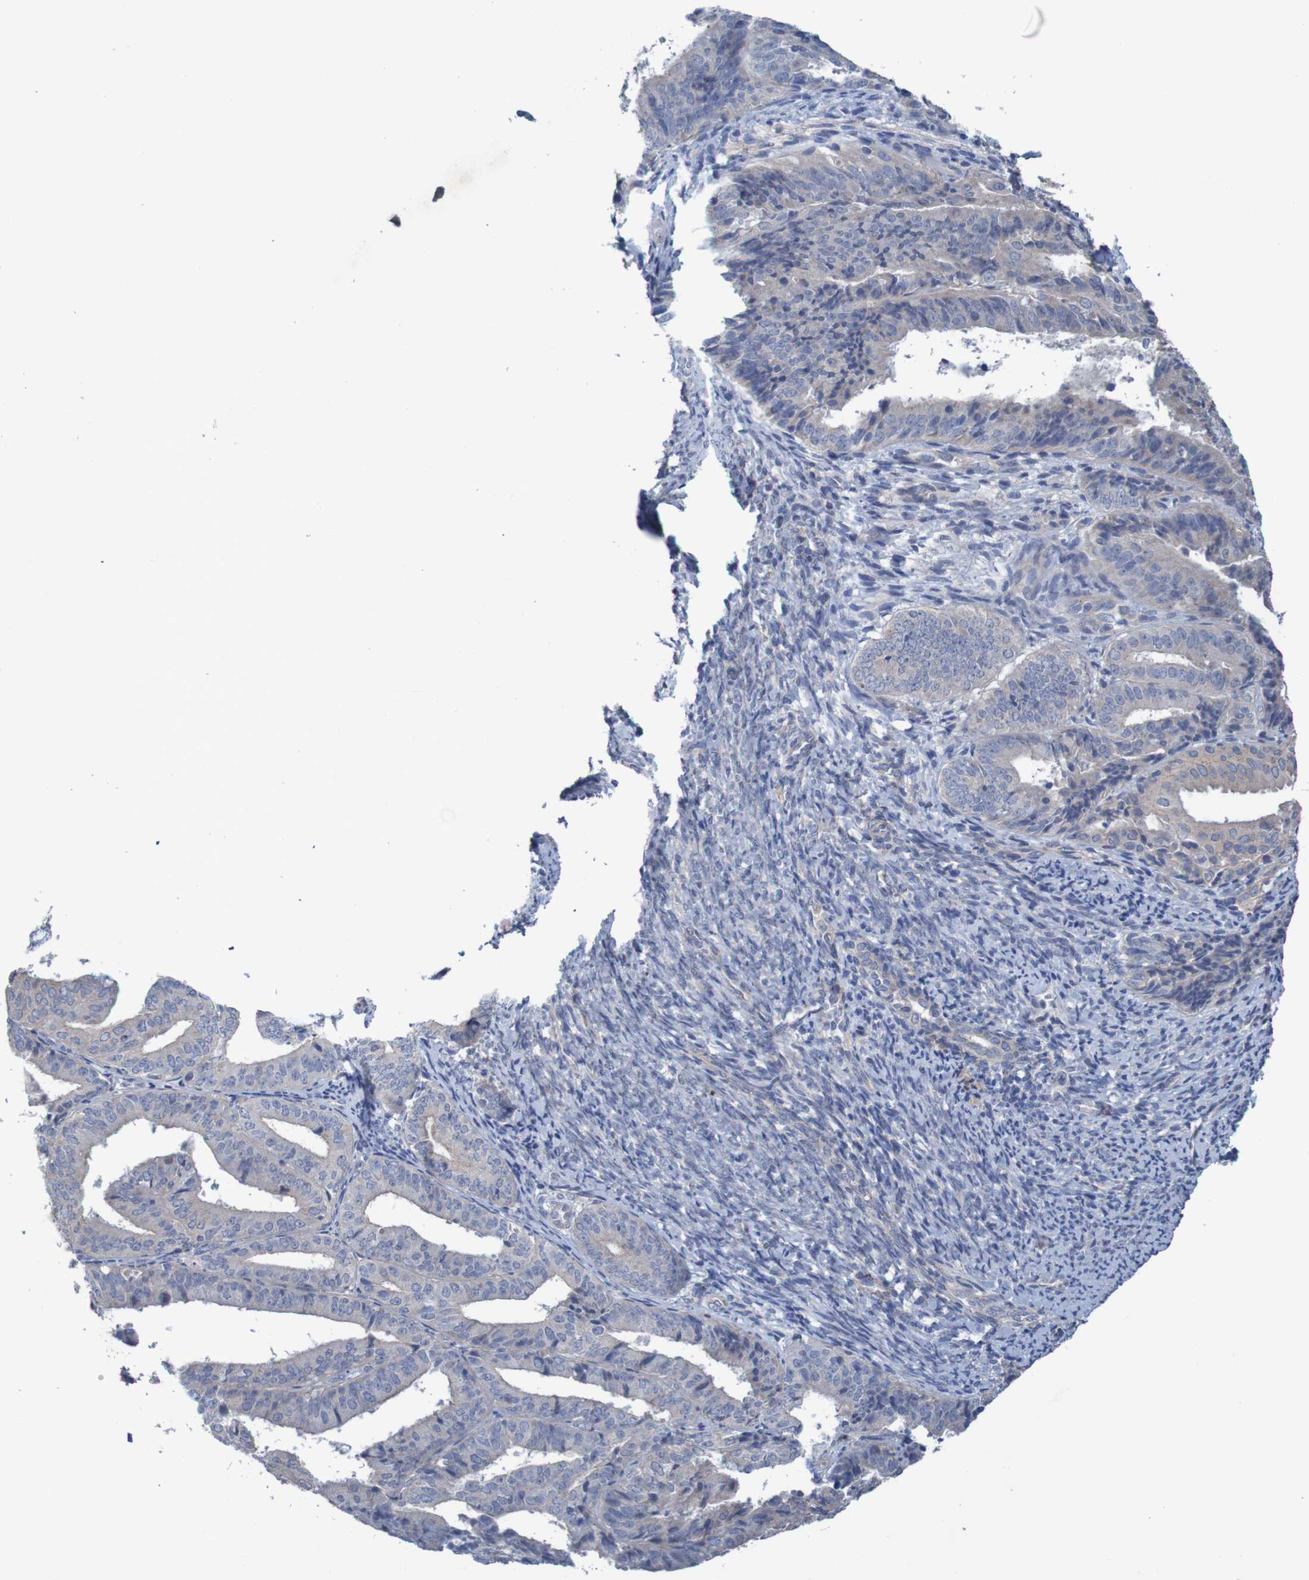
{"staining": {"intensity": "weak", "quantity": ">75%", "location": "cytoplasmic/membranous"}, "tissue": "endometrial cancer", "cell_type": "Tumor cells", "image_type": "cancer", "snomed": [{"axis": "morphology", "description": "Adenocarcinoma, NOS"}, {"axis": "topography", "description": "Endometrium"}], "caption": "This is an image of IHC staining of endometrial cancer, which shows weak staining in the cytoplasmic/membranous of tumor cells.", "gene": "ANGPT4", "patient": {"sex": "female", "age": 63}}